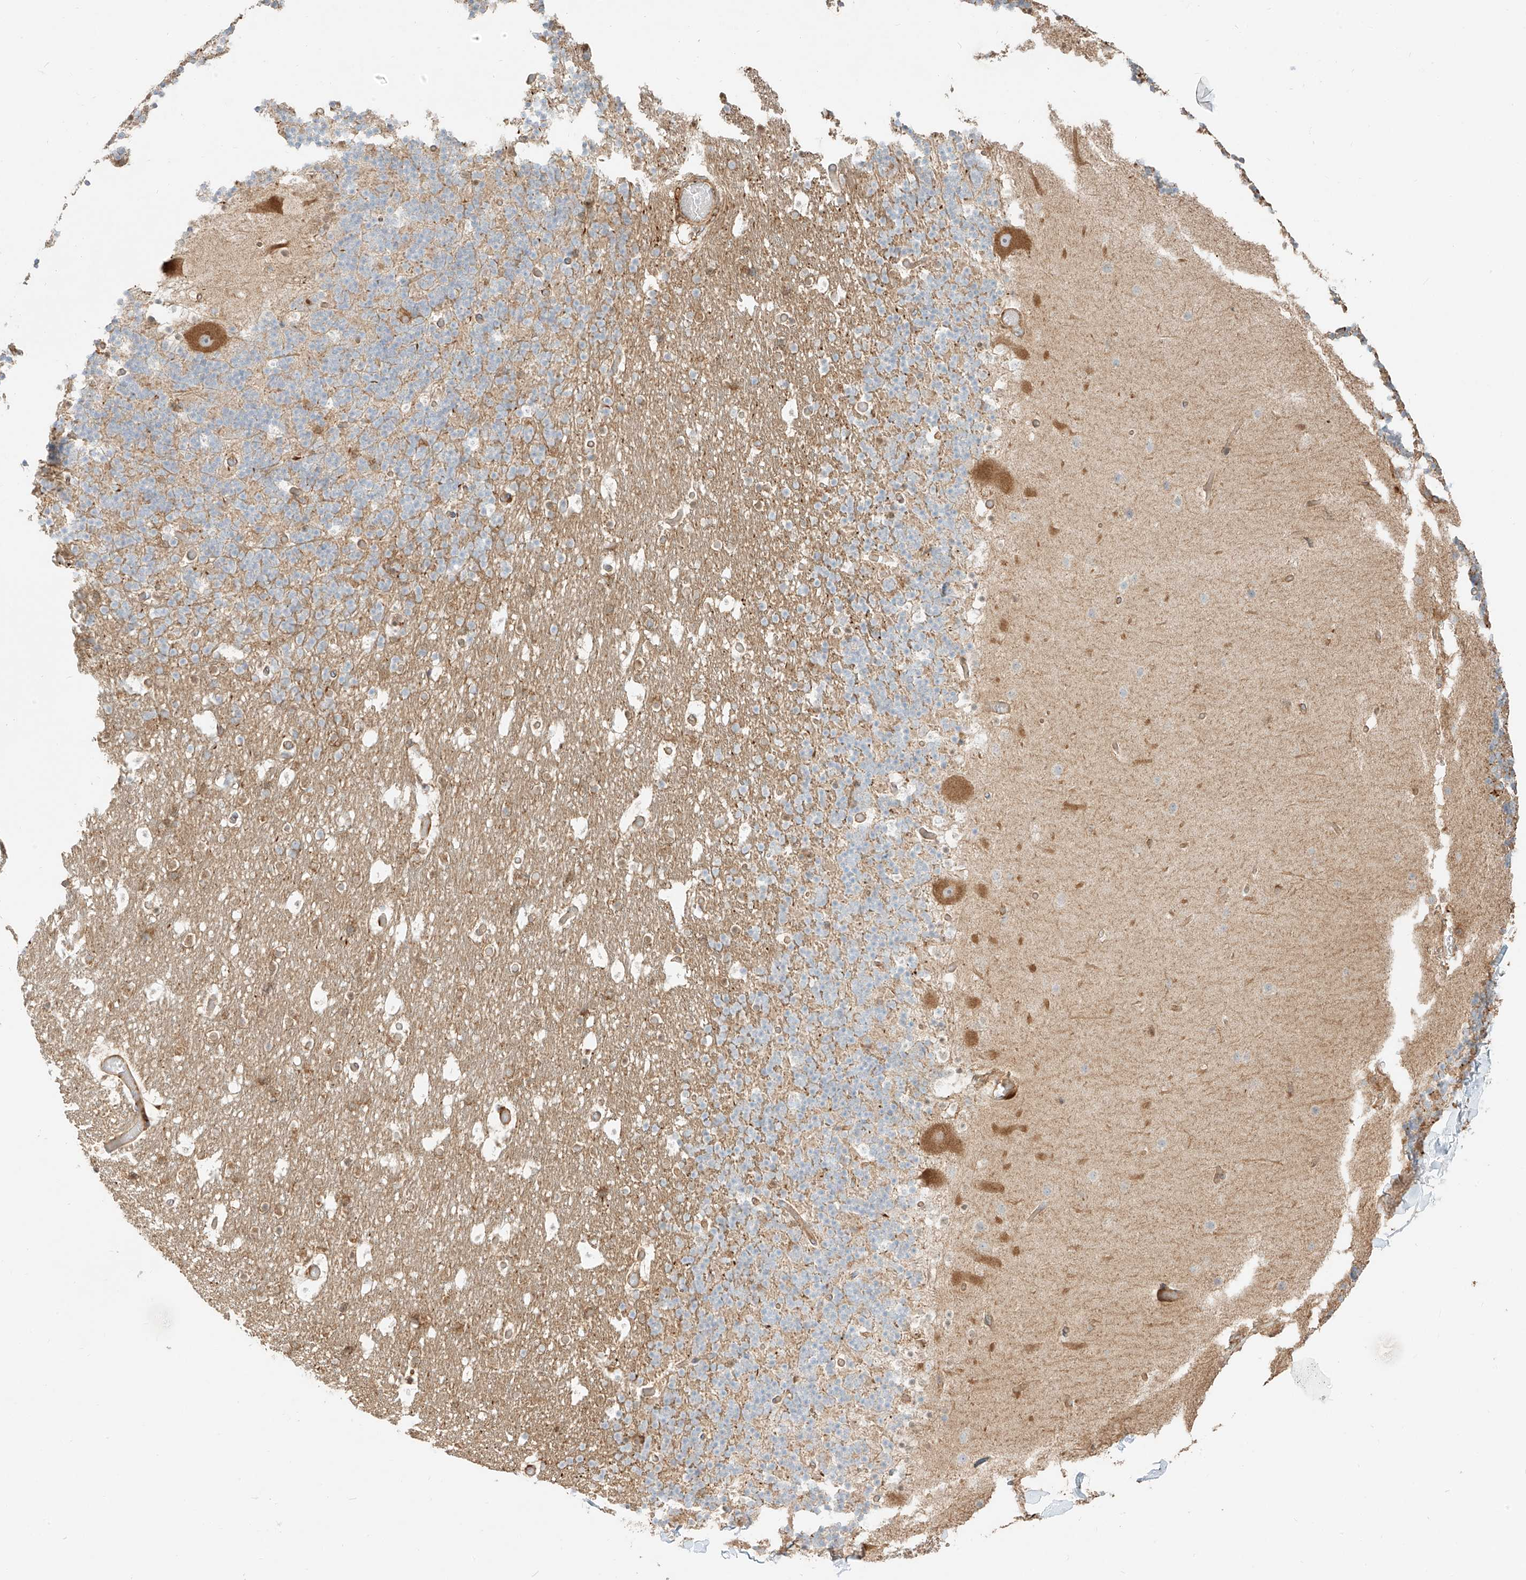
{"staining": {"intensity": "moderate", "quantity": "25%-75%", "location": "cytoplasmic/membranous"}, "tissue": "cerebellum", "cell_type": "Cells in granular layer", "image_type": "normal", "snomed": [{"axis": "morphology", "description": "Normal tissue, NOS"}, {"axis": "topography", "description": "Cerebellum"}], "caption": "Immunohistochemistry image of benign cerebellum: cerebellum stained using immunohistochemistry (IHC) shows medium levels of moderate protein expression localized specifically in the cytoplasmic/membranous of cells in granular layer, appearing as a cytoplasmic/membranous brown color.", "gene": "SNX9", "patient": {"sex": "male", "age": 57}}